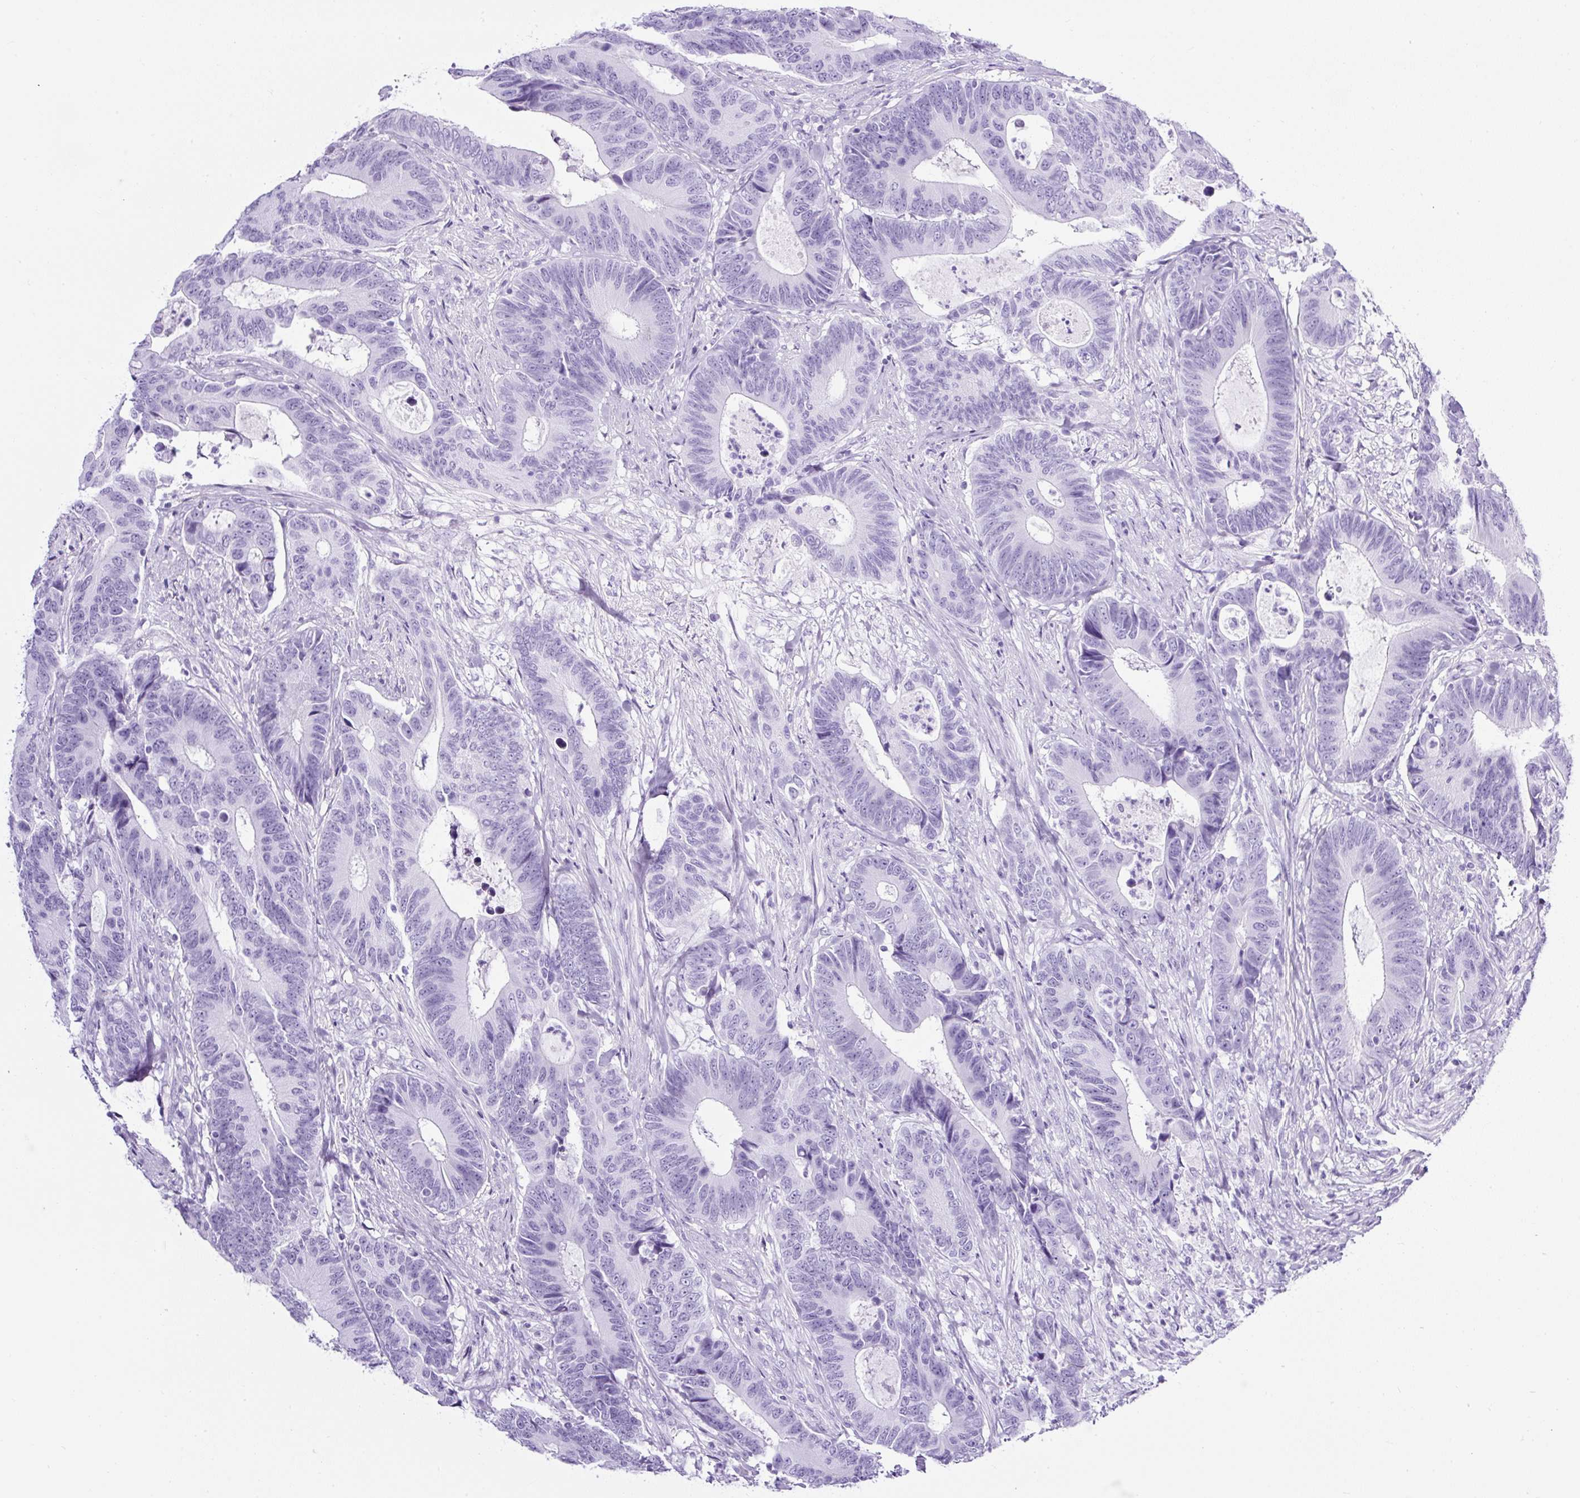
{"staining": {"intensity": "negative", "quantity": "none", "location": "none"}, "tissue": "colorectal cancer", "cell_type": "Tumor cells", "image_type": "cancer", "snomed": [{"axis": "morphology", "description": "Adenocarcinoma, NOS"}, {"axis": "topography", "description": "Colon"}], "caption": "IHC photomicrograph of colorectal cancer stained for a protein (brown), which exhibits no positivity in tumor cells.", "gene": "TMEM200B", "patient": {"sex": "male", "age": 87}}